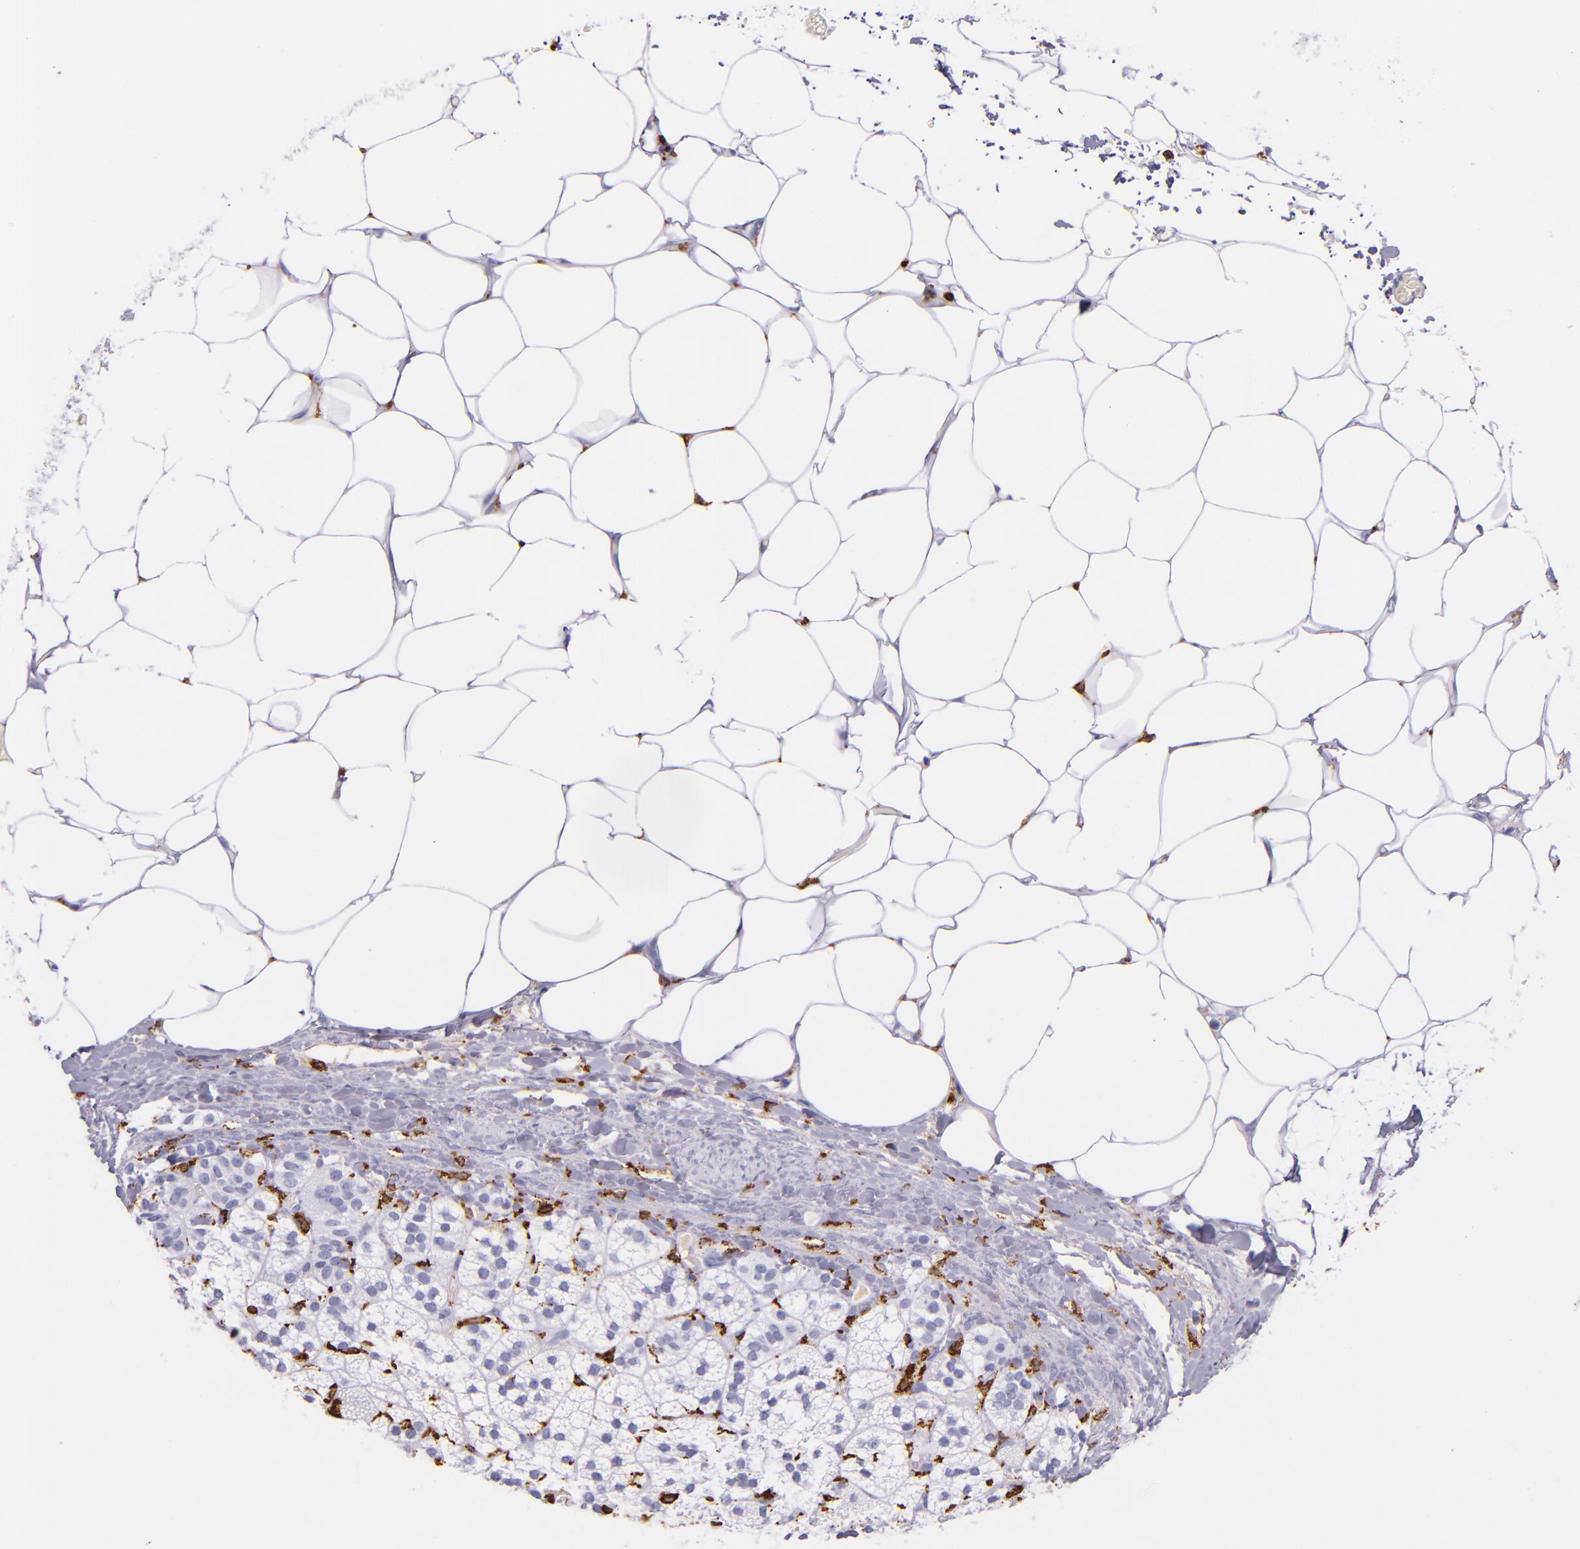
{"staining": {"intensity": "negative", "quantity": "none", "location": "none"}, "tissue": "adrenal gland", "cell_type": "Glandular cells", "image_type": "normal", "snomed": [{"axis": "morphology", "description": "Normal tissue, NOS"}, {"axis": "topography", "description": "Adrenal gland"}], "caption": "Micrograph shows no significant protein expression in glandular cells of benign adrenal gland. The staining was performed using DAB (3,3'-diaminobenzidine) to visualize the protein expression in brown, while the nuclei were stained in blue with hematoxylin (Magnification: 20x).", "gene": "CD163", "patient": {"sex": "male", "age": 35}}